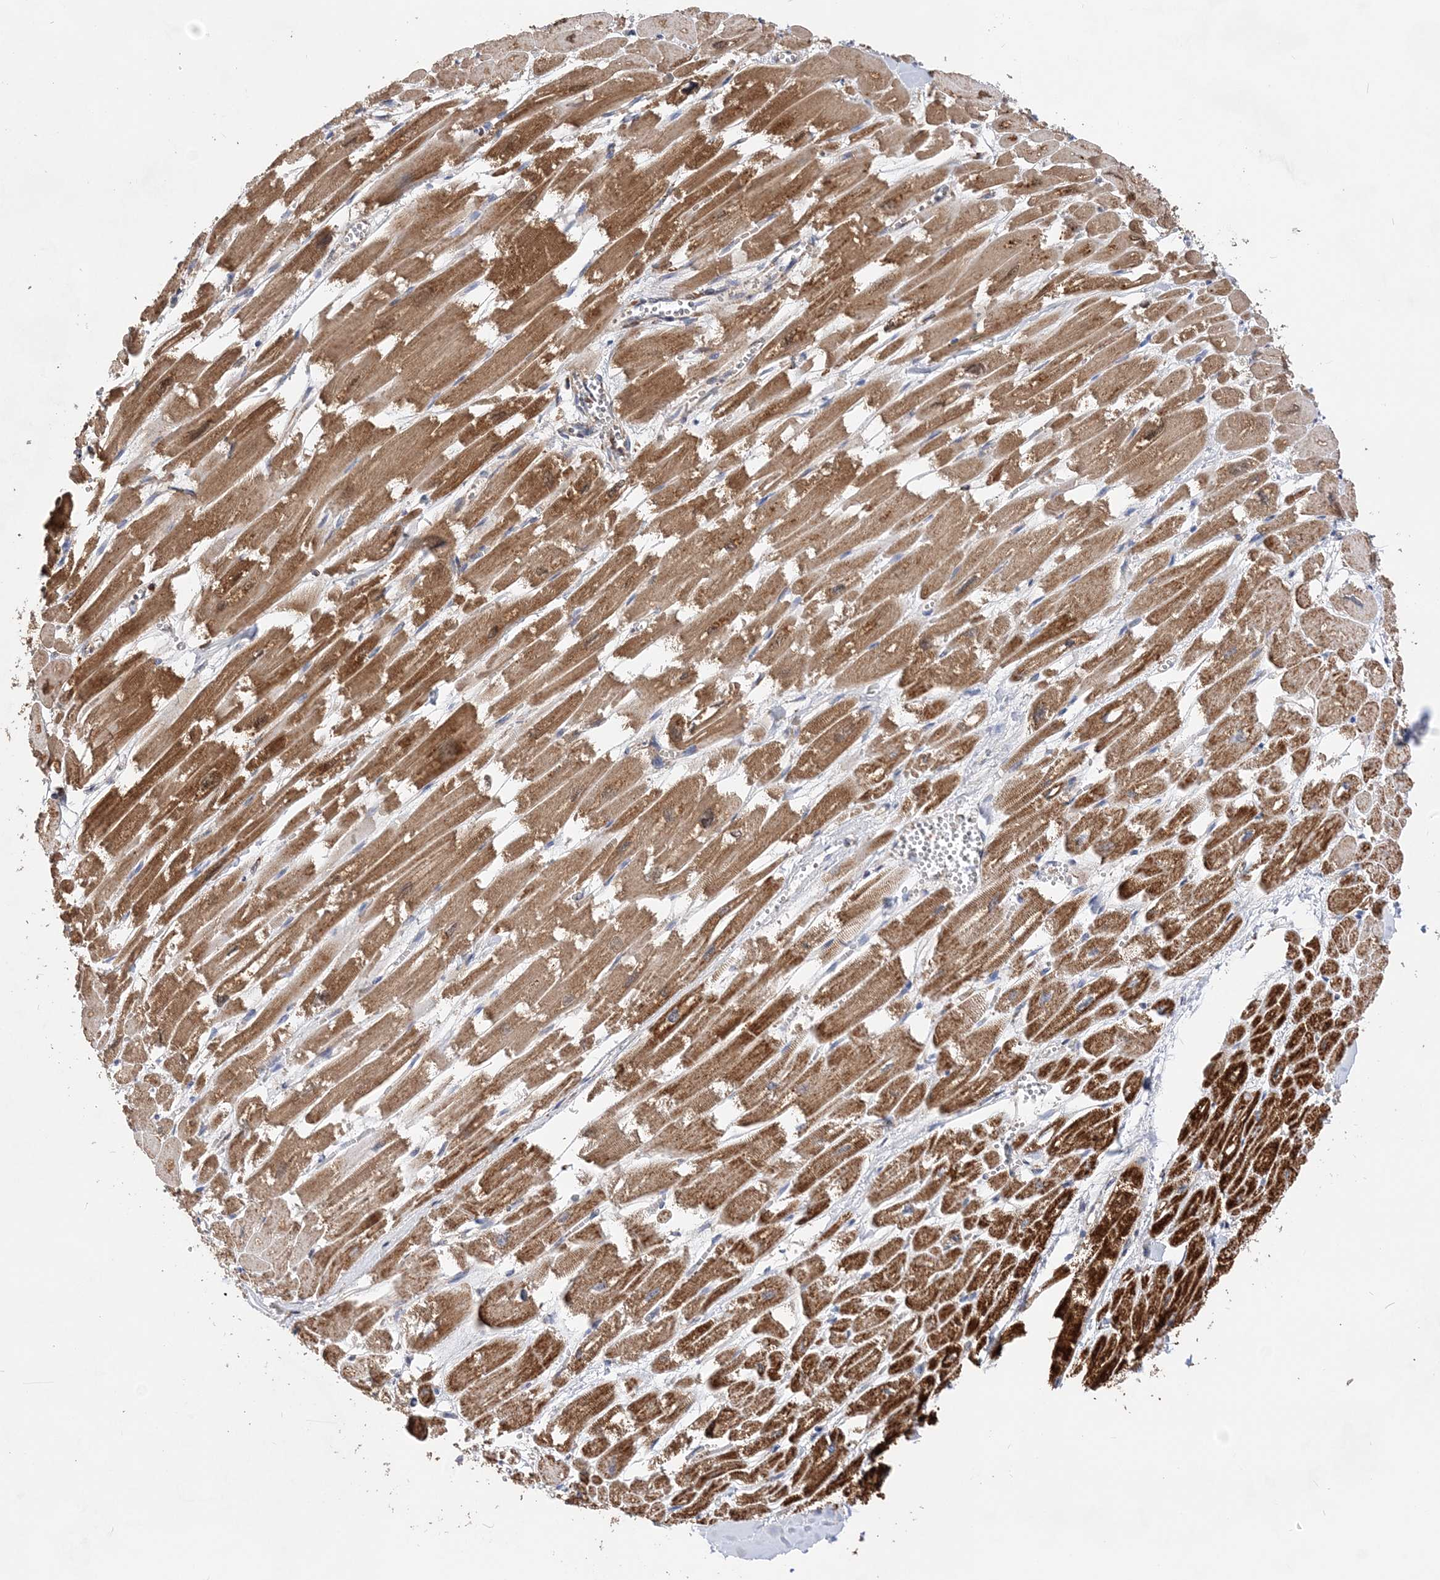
{"staining": {"intensity": "moderate", "quantity": ">75%", "location": "cytoplasmic/membranous"}, "tissue": "heart muscle", "cell_type": "Cardiomyocytes", "image_type": "normal", "snomed": [{"axis": "morphology", "description": "Normal tissue, NOS"}, {"axis": "topography", "description": "Heart"}], "caption": "This image displays immunohistochemistry (IHC) staining of benign heart muscle, with medium moderate cytoplasmic/membranous positivity in about >75% of cardiomyocytes.", "gene": "ACOT9", "patient": {"sex": "male", "age": 54}}